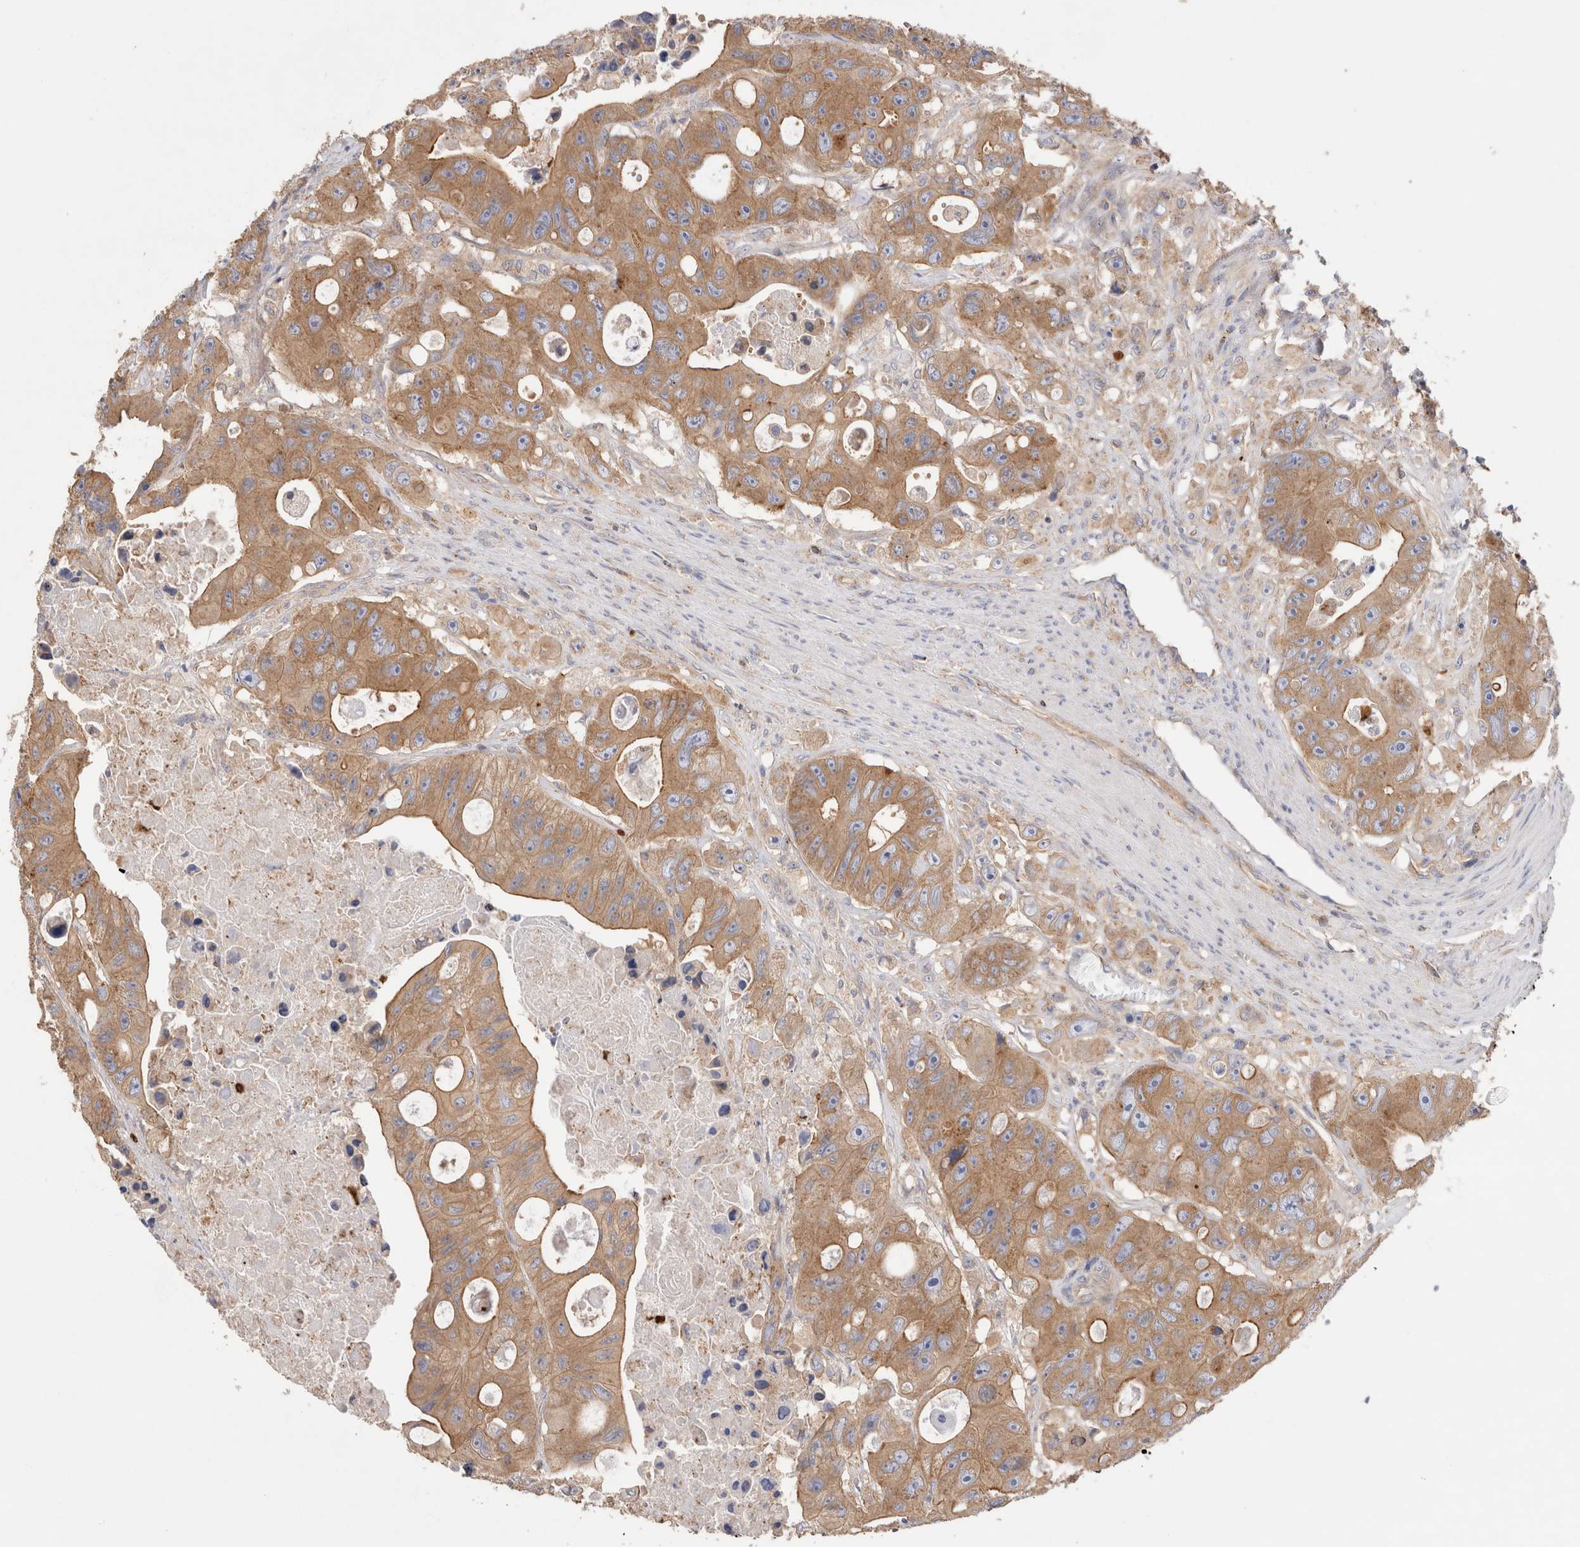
{"staining": {"intensity": "moderate", "quantity": ">75%", "location": "cytoplasmic/membranous"}, "tissue": "colorectal cancer", "cell_type": "Tumor cells", "image_type": "cancer", "snomed": [{"axis": "morphology", "description": "Adenocarcinoma, NOS"}, {"axis": "topography", "description": "Colon"}], "caption": "Moderate cytoplasmic/membranous protein expression is identified in approximately >75% of tumor cells in adenocarcinoma (colorectal).", "gene": "NXT2", "patient": {"sex": "female", "age": 46}}